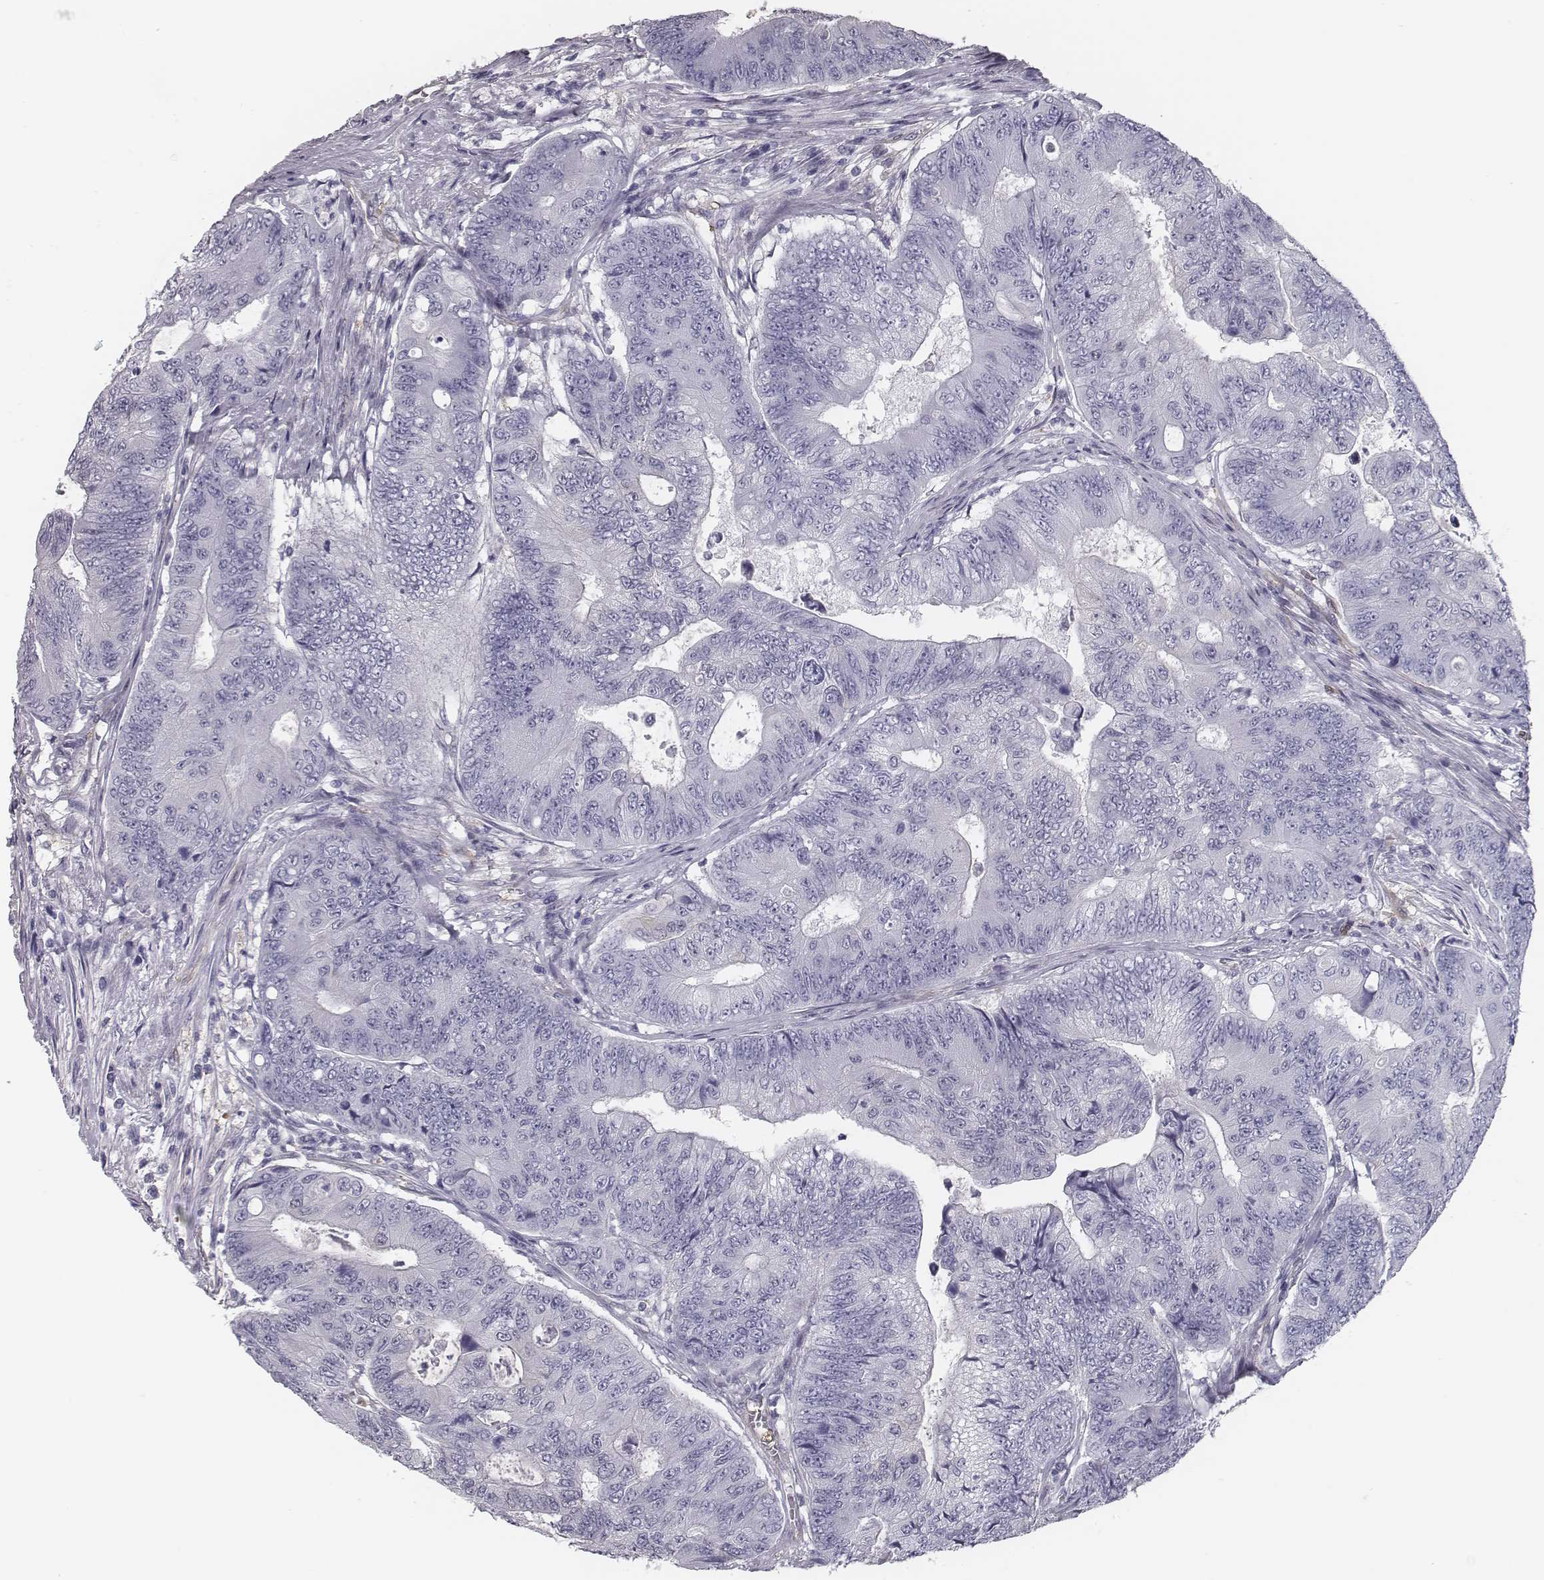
{"staining": {"intensity": "negative", "quantity": "none", "location": "none"}, "tissue": "colorectal cancer", "cell_type": "Tumor cells", "image_type": "cancer", "snomed": [{"axis": "morphology", "description": "Adenocarcinoma, NOS"}, {"axis": "topography", "description": "Colon"}], "caption": "This is an immunohistochemistry (IHC) histopathology image of colorectal adenocarcinoma. There is no positivity in tumor cells.", "gene": "ISYNA1", "patient": {"sex": "female", "age": 48}}